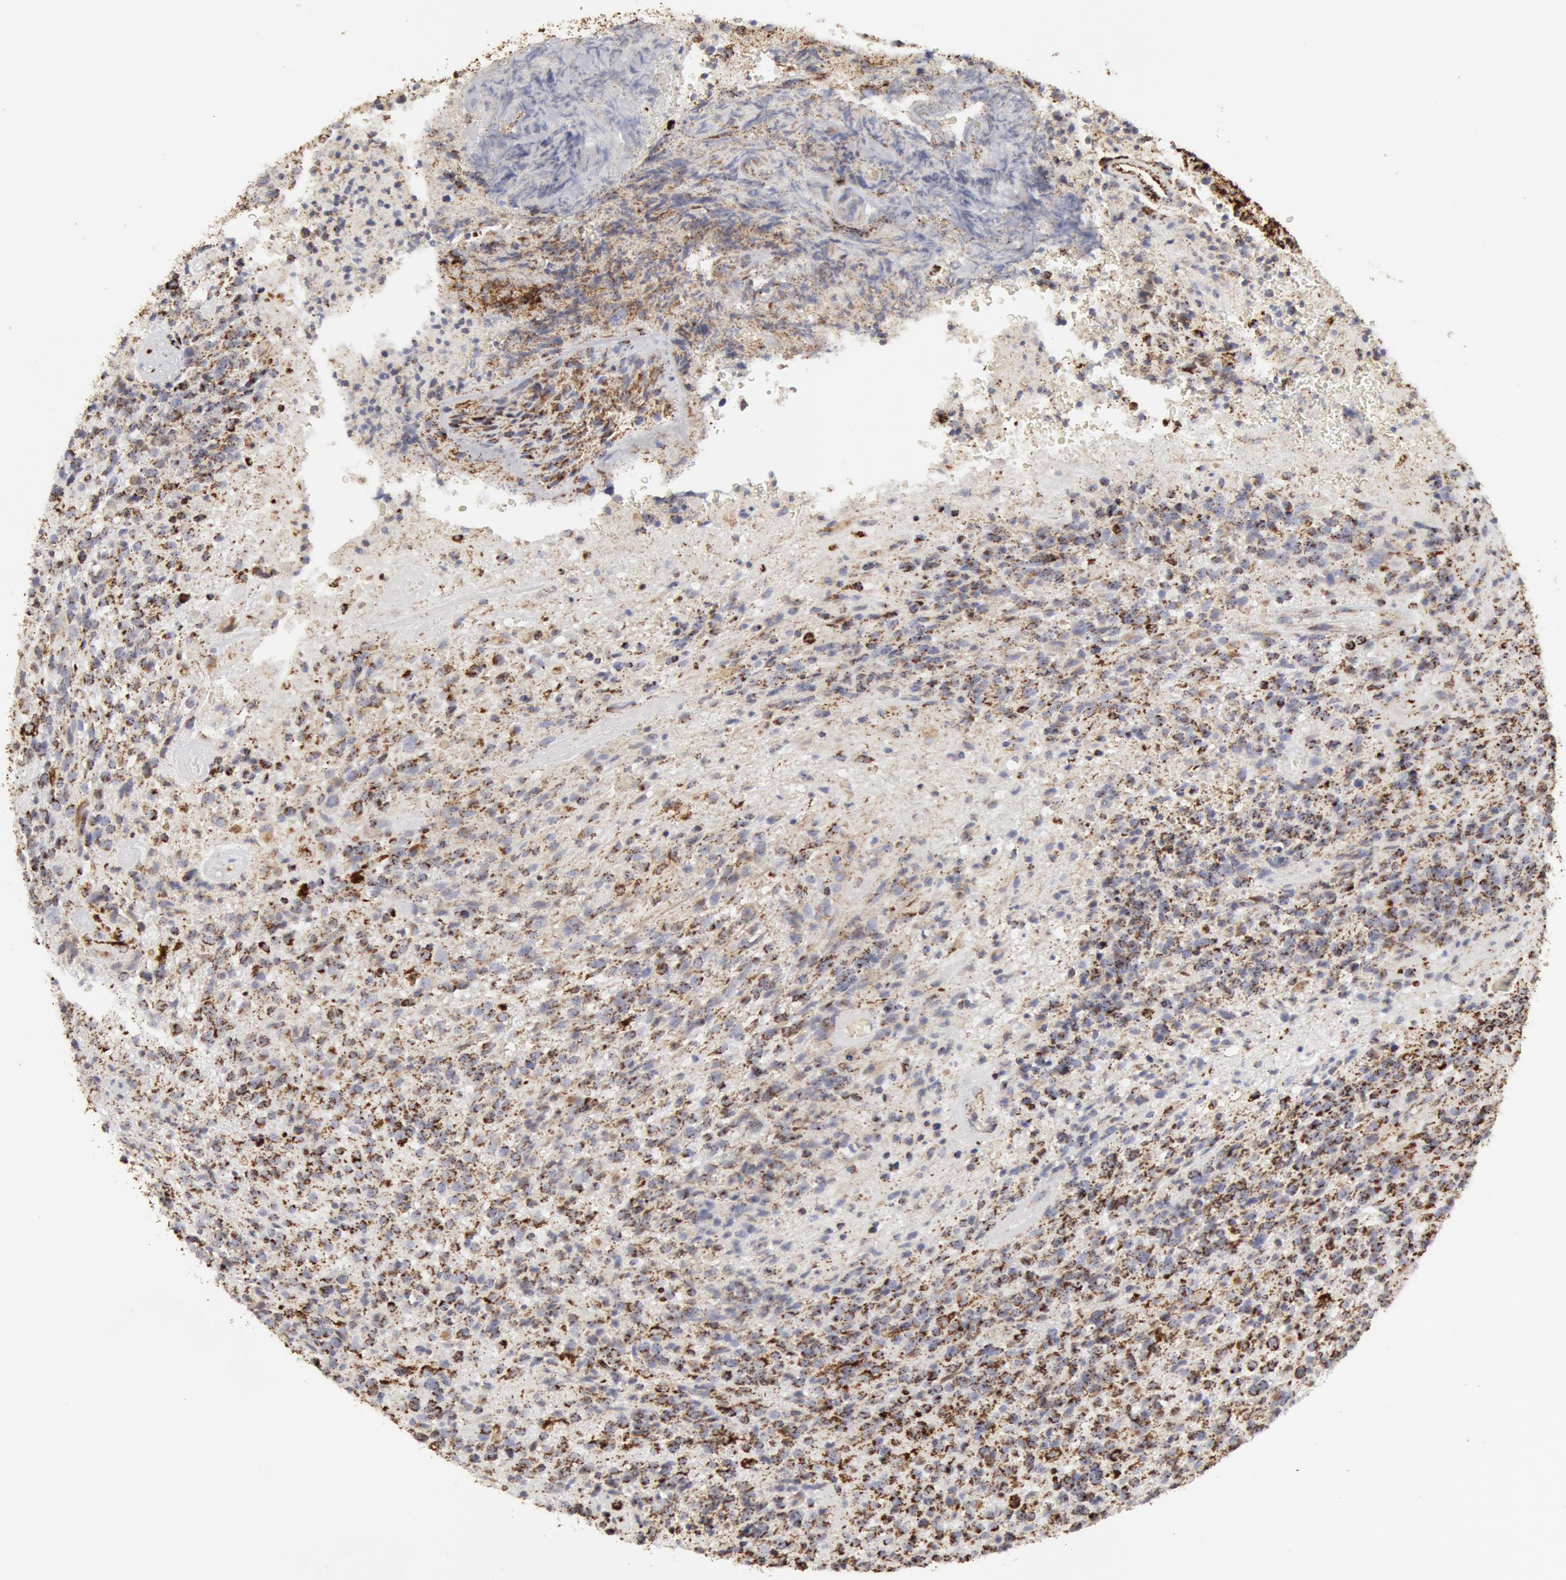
{"staining": {"intensity": "moderate", "quantity": "25%-75%", "location": "cytoplasmic/membranous"}, "tissue": "glioma", "cell_type": "Tumor cells", "image_type": "cancer", "snomed": [{"axis": "morphology", "description": "Glioma, malignant, High grade"}, {"axis": "topography", "description": "Brain"}], "caption": "The image demonstrates a brown stain indicating the presence of a protein in the cytoplasmic/membranous of tumor cells in high-grade glioma (malignant). (DAB IHC with brightfield microscopy, high magnification).", "gene": "ATP5F1B", "patient": {"sex": "male", "age": 36}}